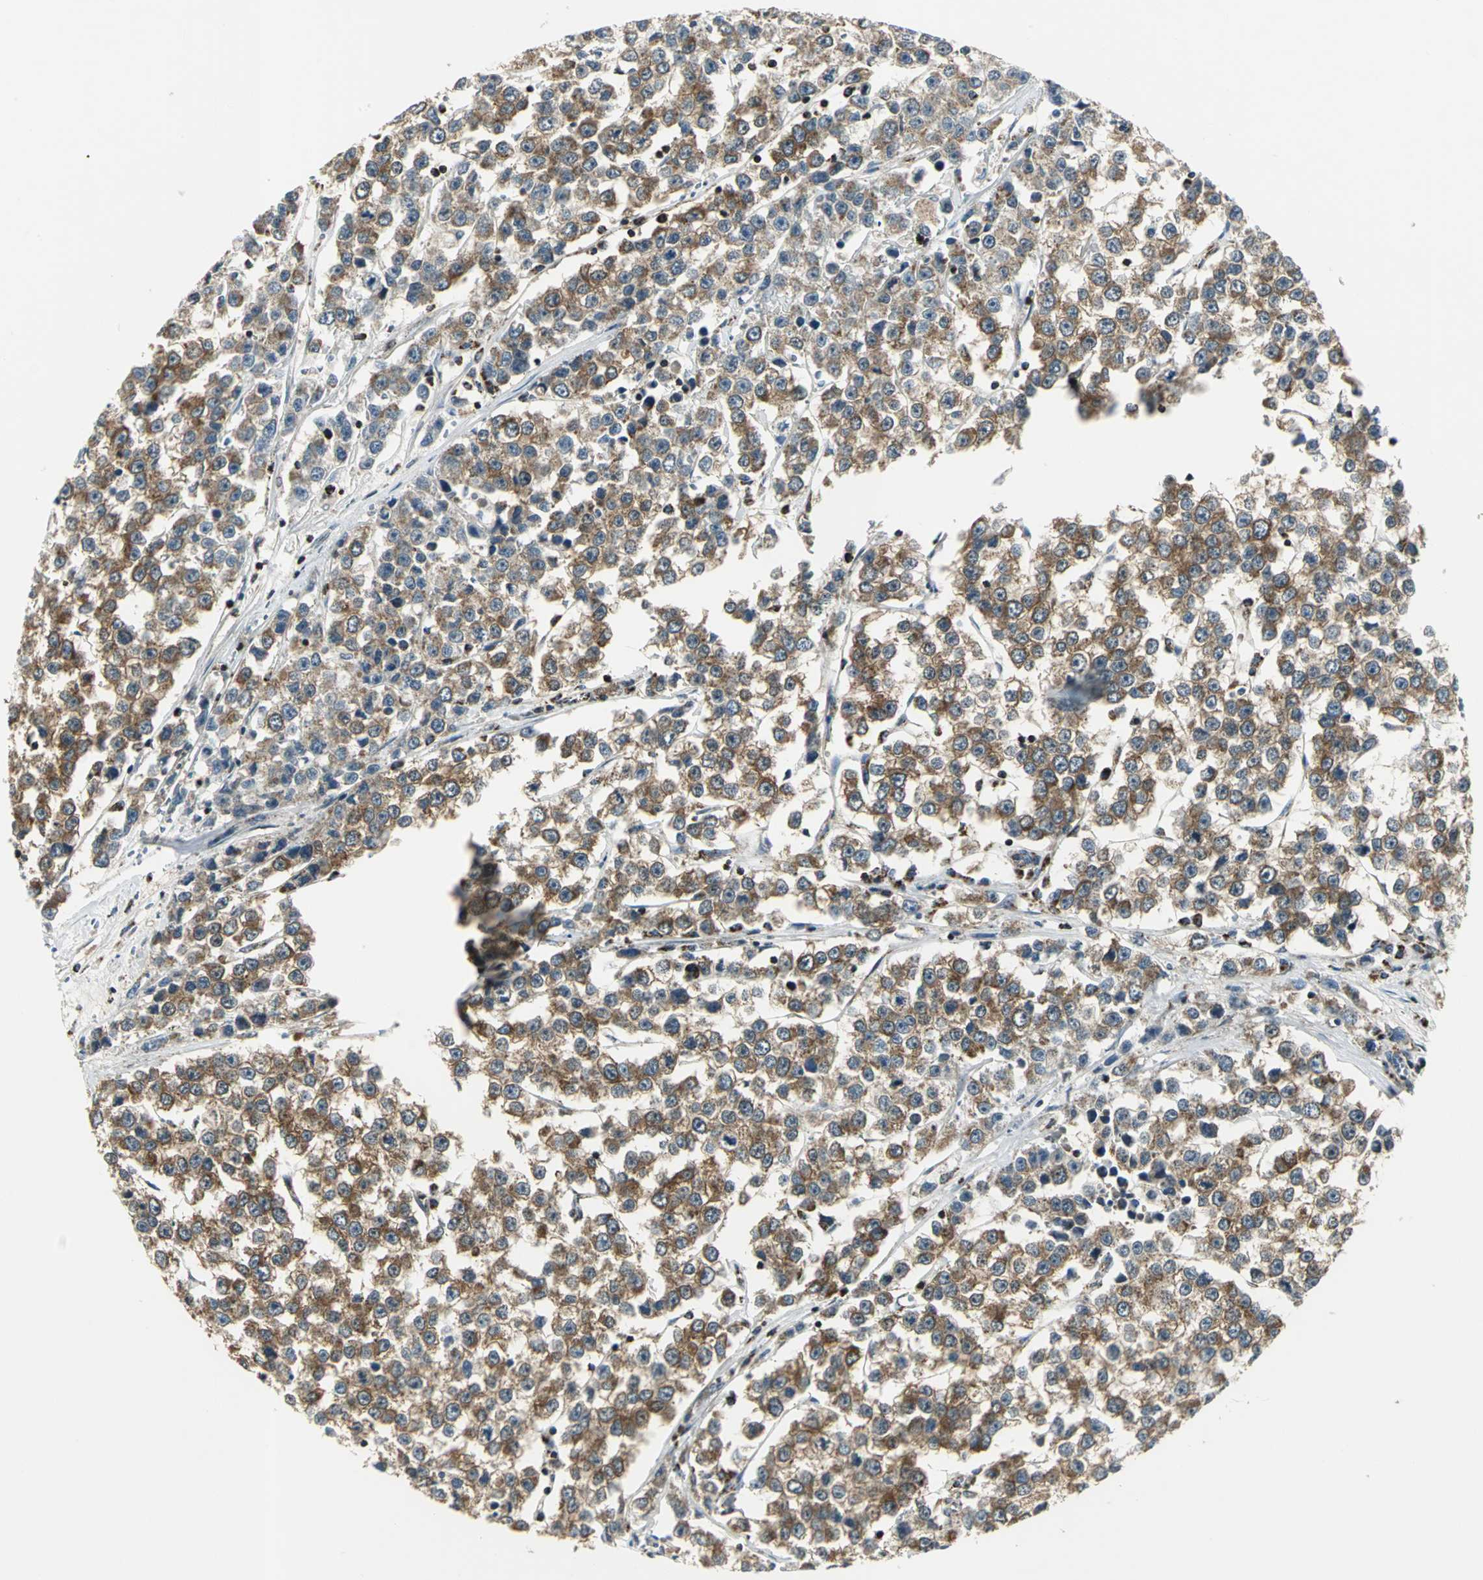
{"staining": {"intensity": "strong", "quantity": ">75%", "location": "cytoplasmic/membranous"}, "tissue": "testis cancer", "cell_type": "Tumor cells", "image_type": "cancer", "snomed": [{"axis": "morphology", "description": "Seminoma, NOS"}, {"axis": "morphology", "description": "Carcinoma, Embryonal, NOS"}, {"axis": "topography", "description": "Testis"}], "caption": "Testis cancer (seminoma) stained with a protein marker reveals strong staining in tumor cells.", "gene": "USP40", "patient": {"sex": "male", "age": 52}}